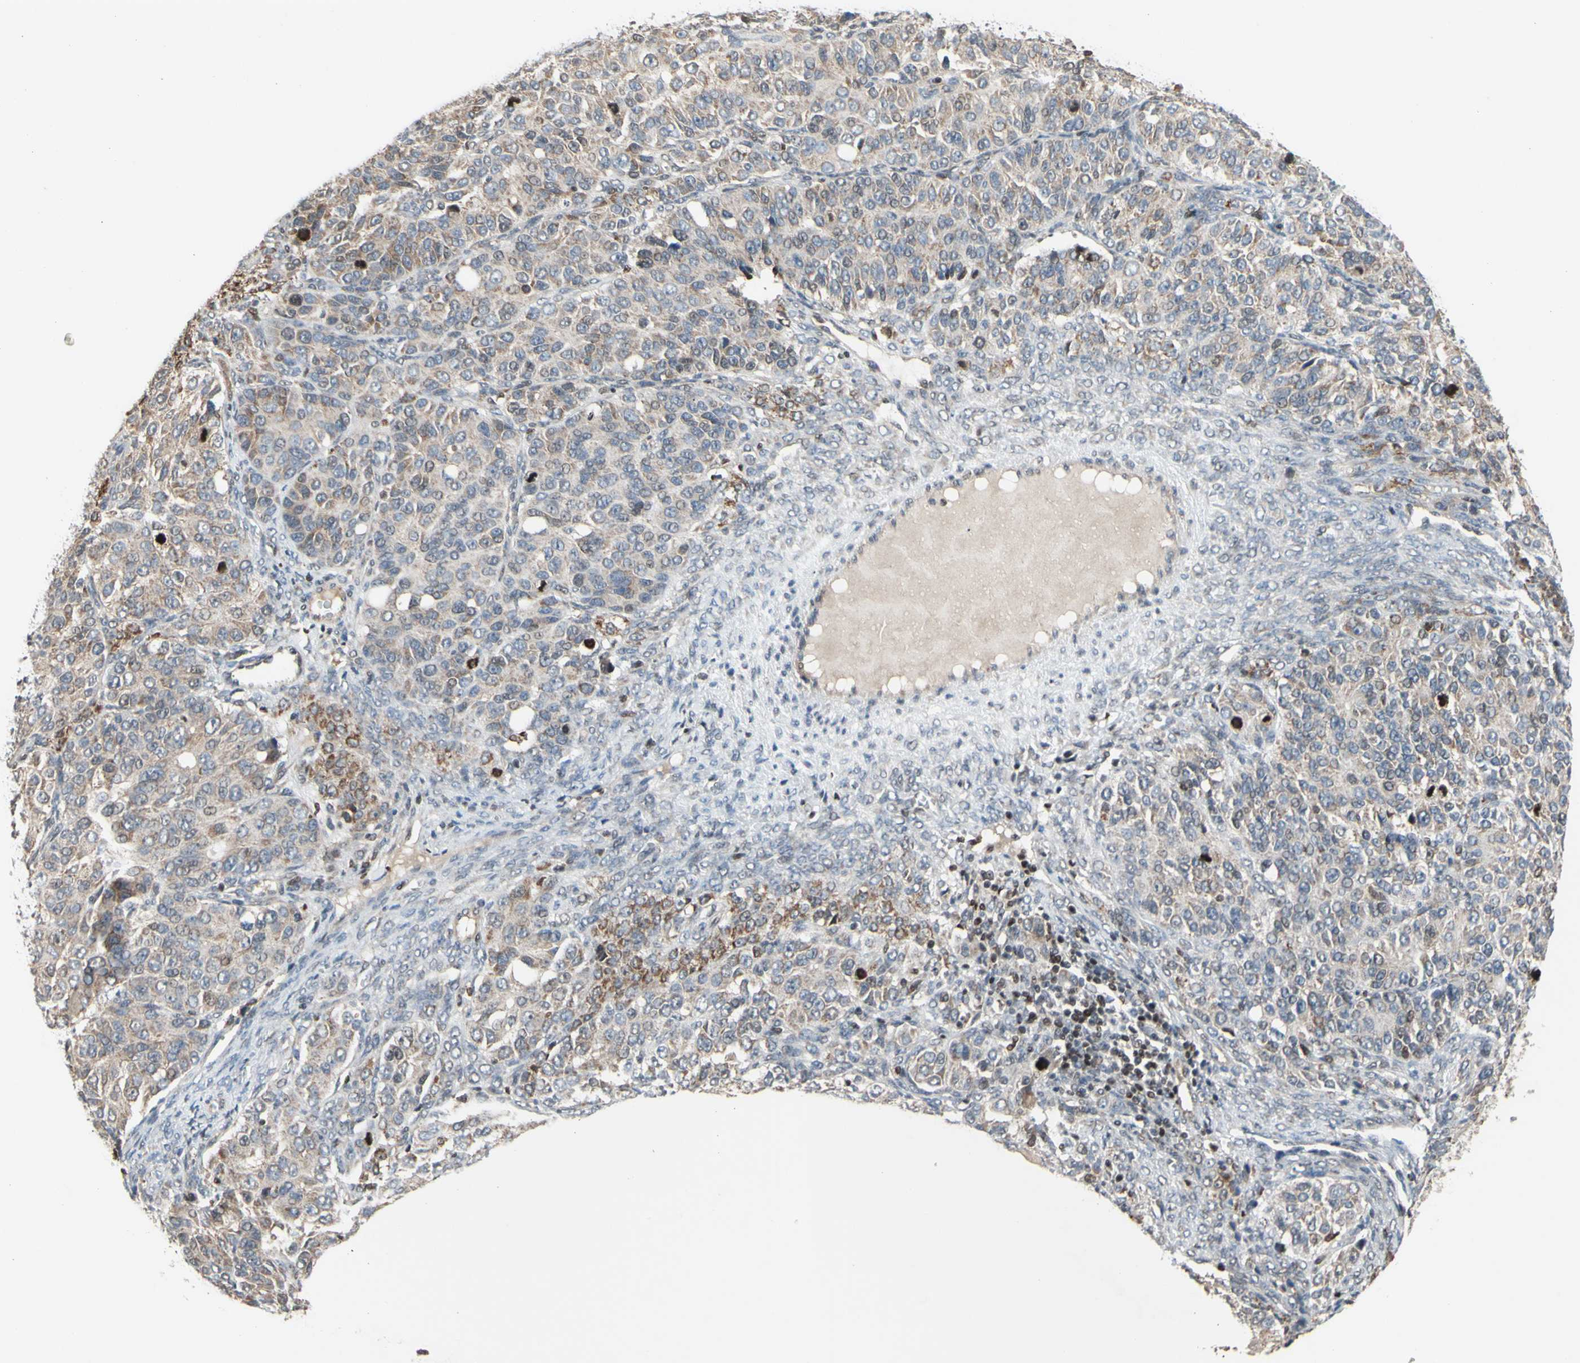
{"staining": {"intensity": "weak", "quantity": ">75%", "location": "cytoplasmic/membranous"}, "tissue": "ovarian cancer", "cell_type": "Tumor cells", "image_type": "cancer", "snomed": [{"axis": "morphology", "description": "Carcinoma, endometroid"}, {"axis": "topography", "description": "Ovary"}], "caption": "There is low levels of weak cytoplasmic/membranous staining in tumor cells of ovarian endometroid carcinoma, as demonstrated by immunohistochemical staining (brown color).", "gene": "SP4", "patient": {"sex": "female", "age": 51}}